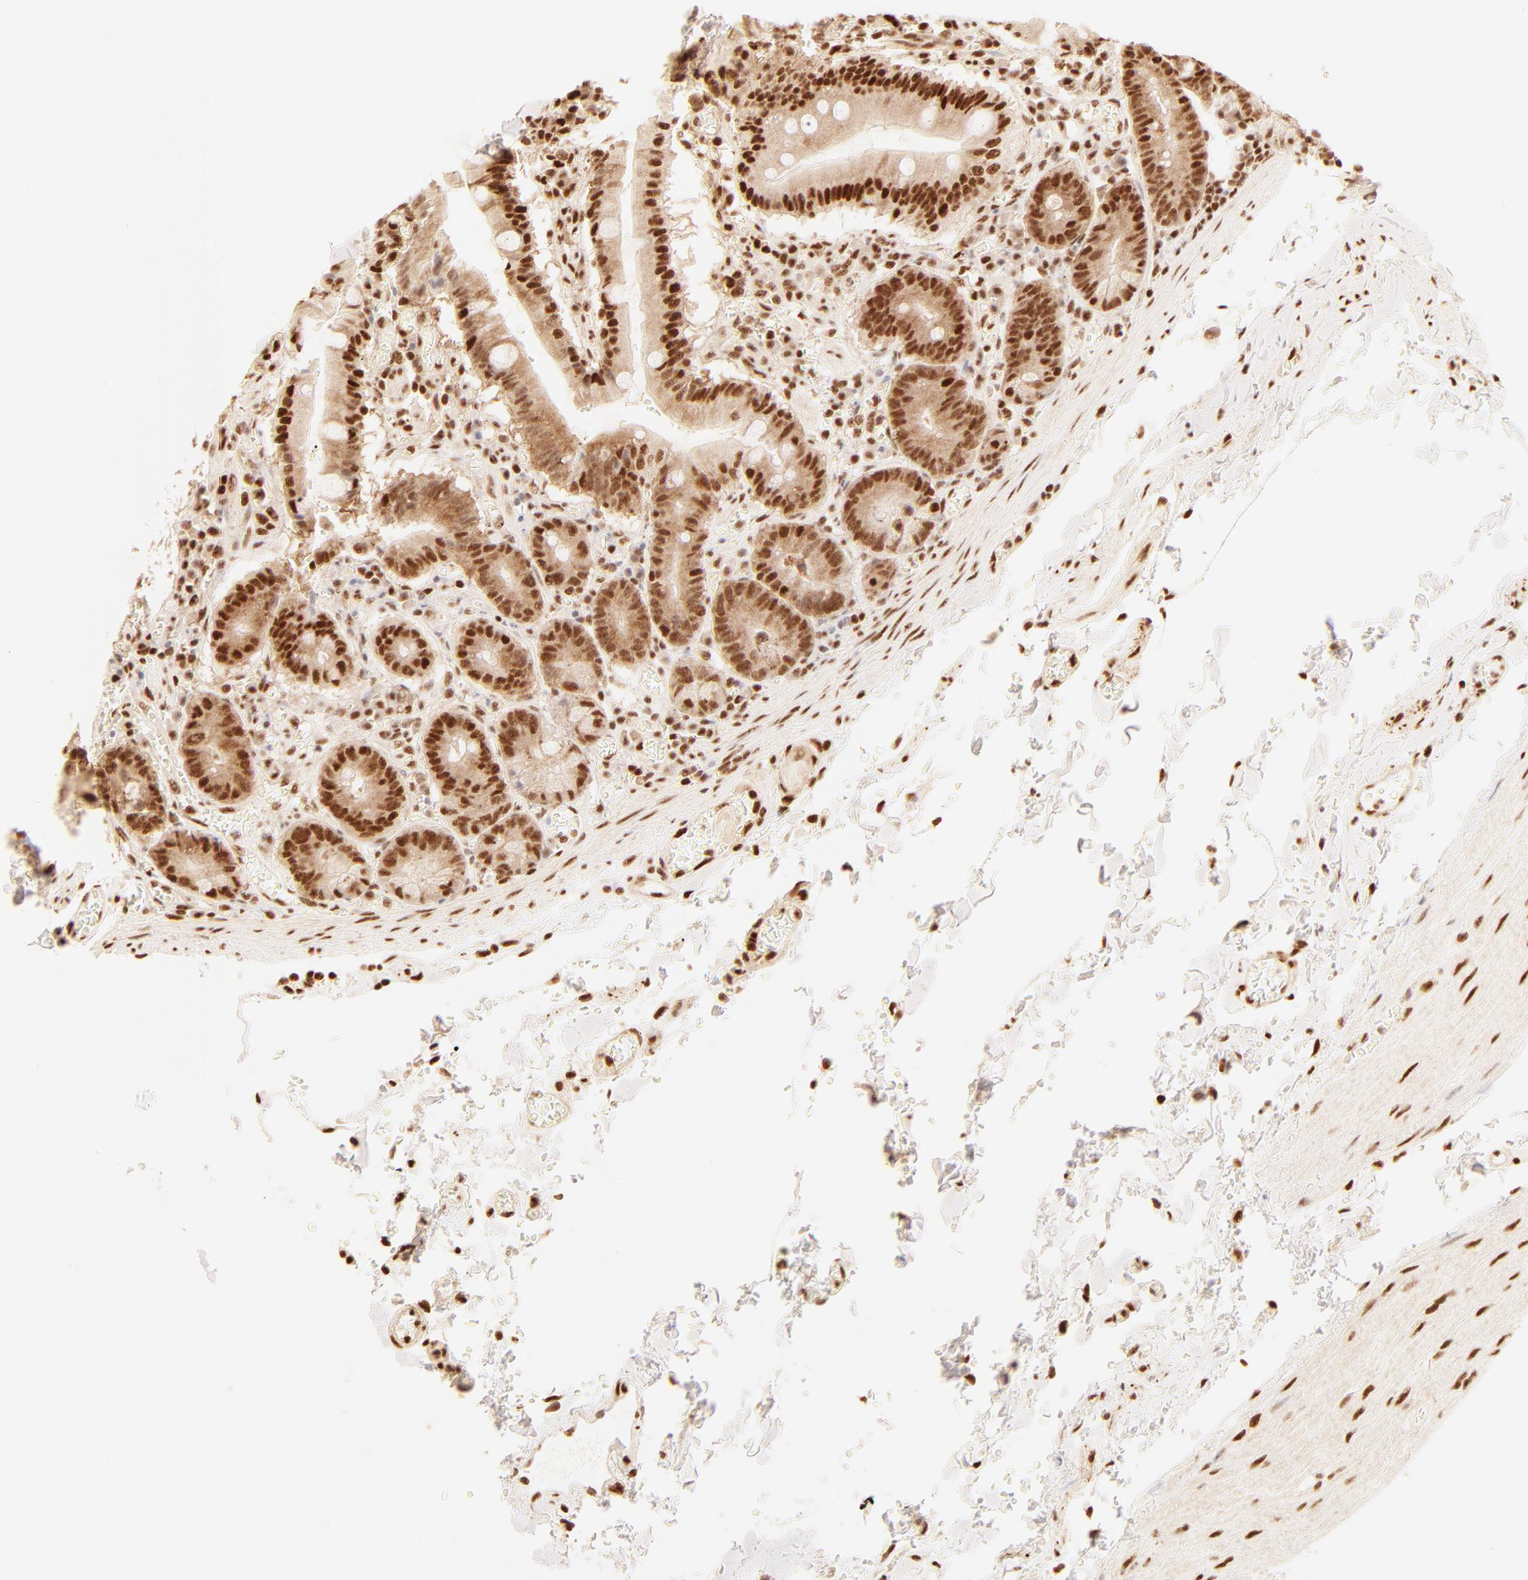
{"staining": {"intensity": "strong", "quantity": ">75%", "location": "nuclear"}, "tissue": "small intestine", "cell_type": "Glandular cells", "image_type": "normal", "snomed": [{"axis": "morphology", "description": "Normal tissue, NOS"}, {"axis": "topography", "description": "Small intestine"}], "caption": "Small intestine stained for a protein shows strong nuclear positivity in glandular cells. (DAB IHC, brown staining for protein, blue staining for nuclei).", "gene": "FAM50A", "patient": {"sex": "male", "age": 71}}